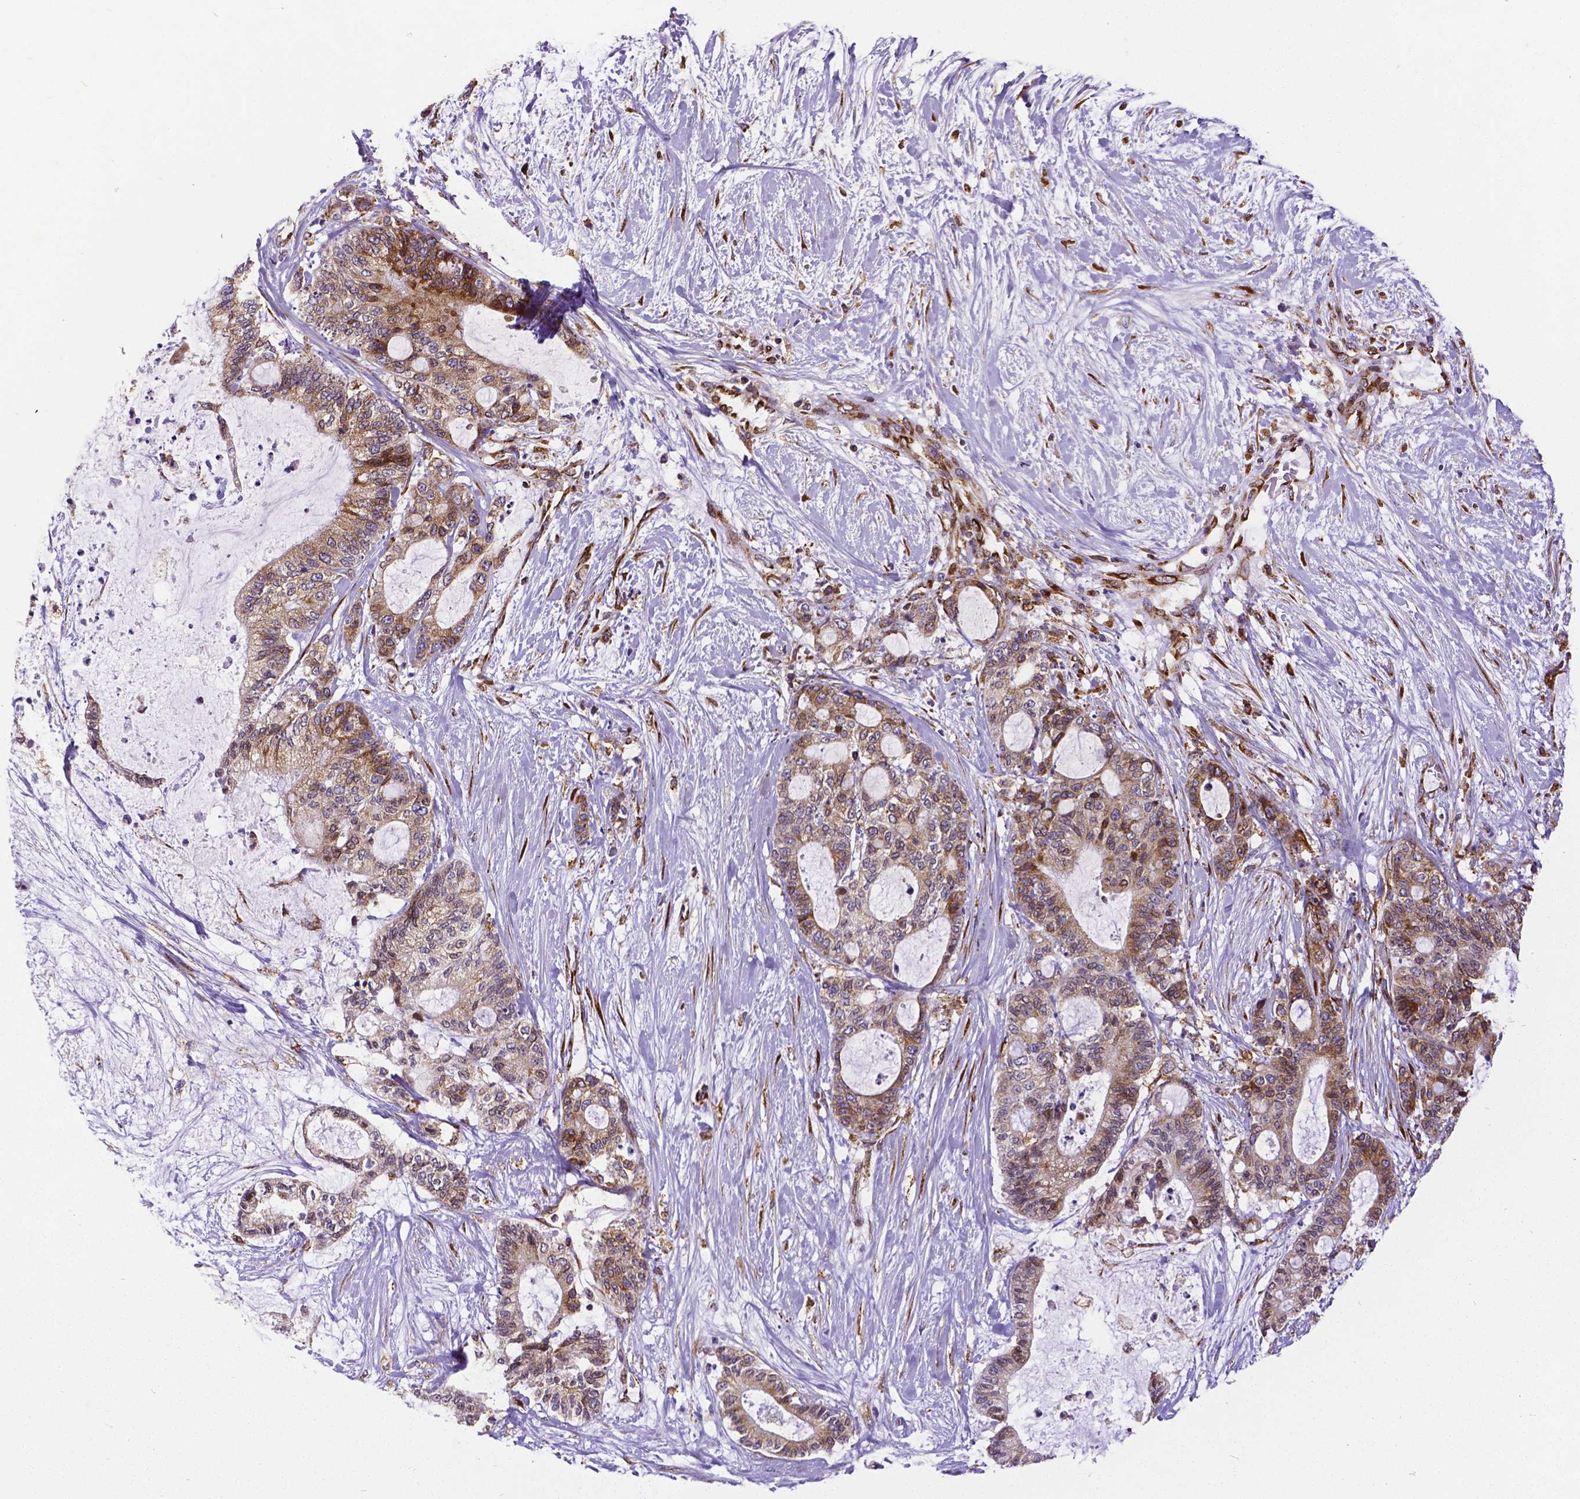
{"staining": {"intensity": "moderate", "quantity": ">75%", "location": "cytoplasmic/membranous"}, "tissue": "liver cancer", "cell_type": "Tumor cells", "image_type": "cancer", "snomed": [{"axis": "morphology", "description": "Normal tissue, NOS"}, {"axis": "morphology", "description": "Cholangiocarcinoma"}, {"axis": "topography", "description": "Liver"}, {"axis": "topography", "description": "Peripheral nerve tissue"}], "caption": "Liver cancer stained for a protein exhibits moderate cytoplasmic/membranous positivity in tumor cells.", "gene": "MTDH", "patient": {"sex": "female", "age": 73}}